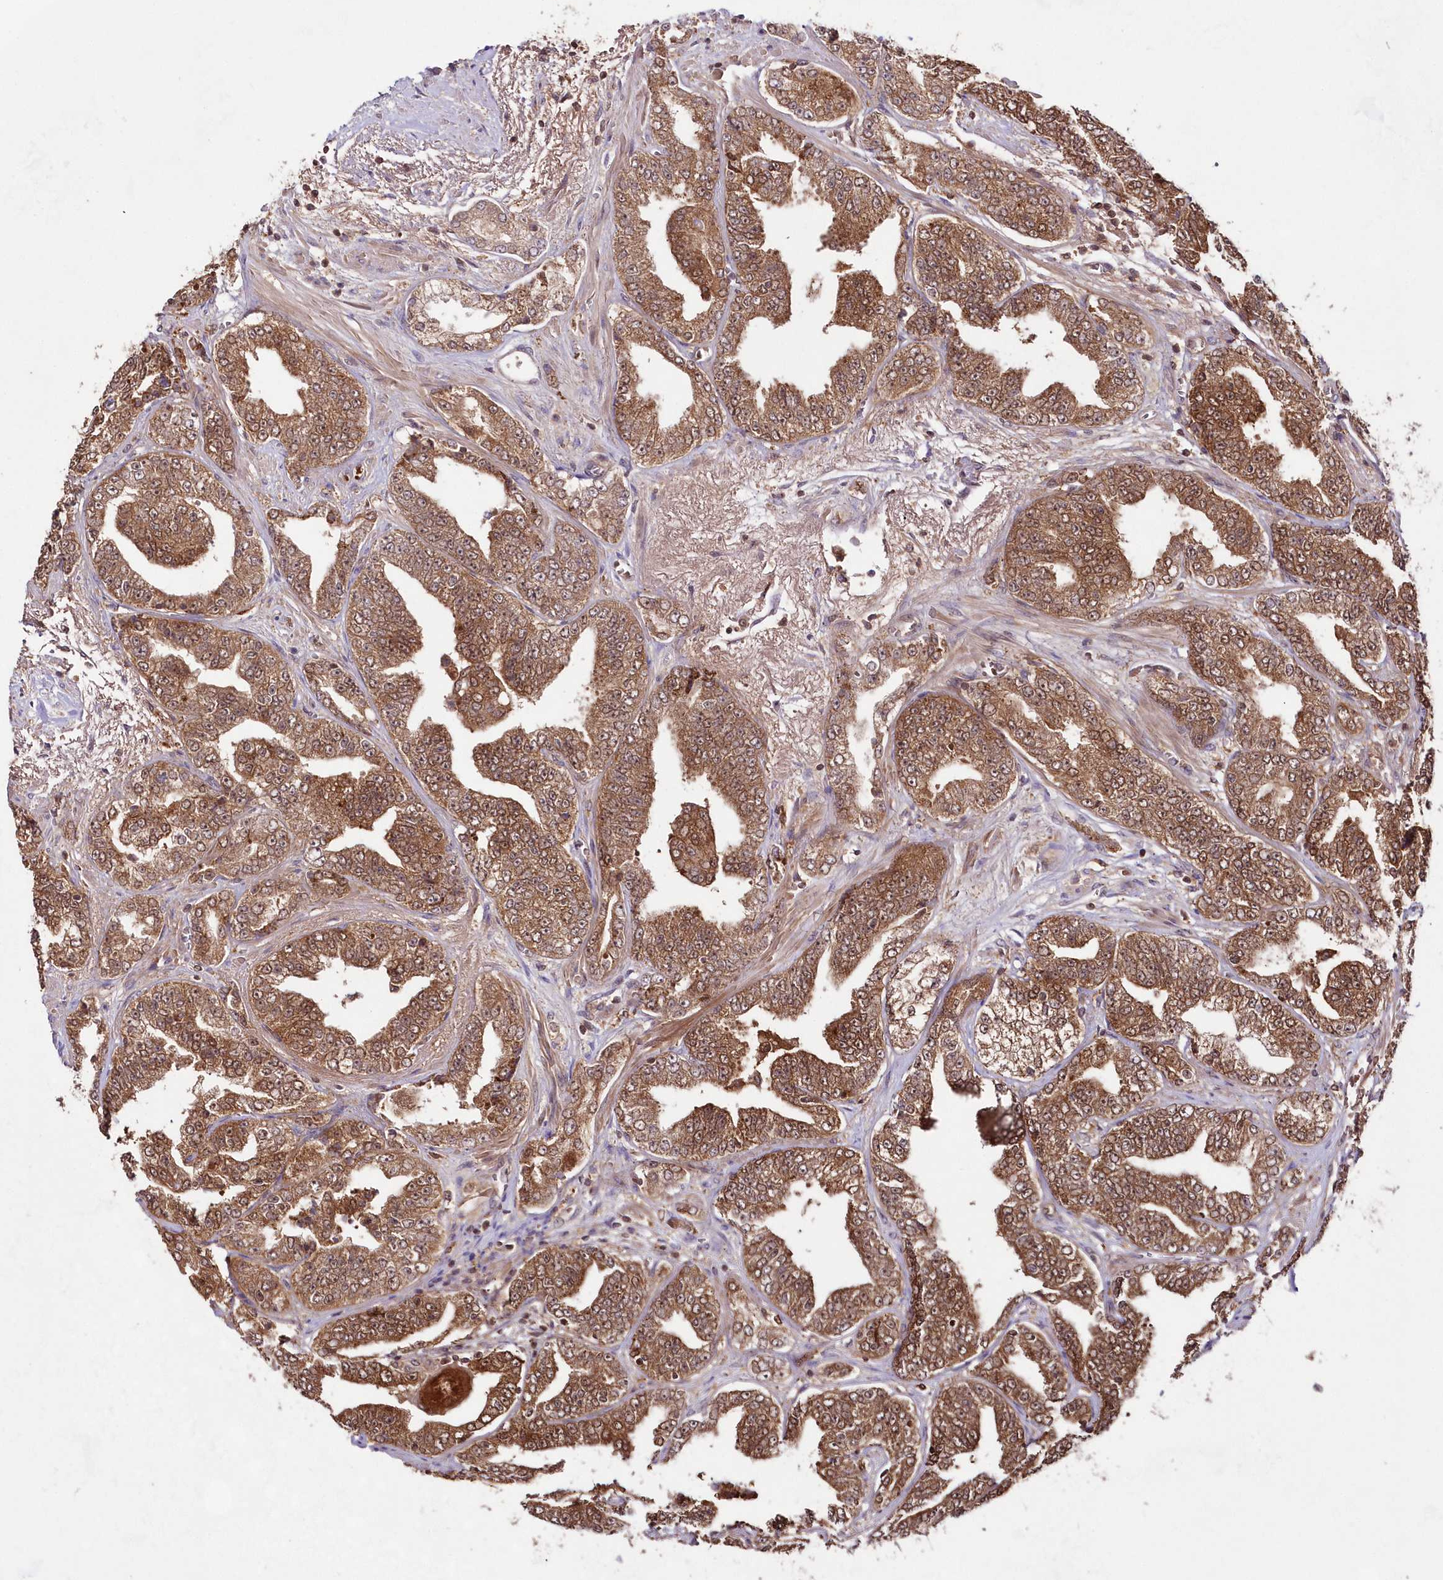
{"staining": {"intensity": "moderate", "quantity": ">75%", "location": "cytoplasmic/membranous,nuclear"}, "tissue": "prostate cancer", "cell_type": "Tumor cells", "image_type": "cancer", "snomed": [{"axis": "morphology", "description": "Adenocarcinoma, High grade"}, {"axis": "topography", "description": "Prostate"}], "caption": "Prostate cancer was stained to show a protein in brown. There is medium levels of moderate cytoplasmic/membranous and nuclear expression in approximately >75% of tumor cells.", "gene": "IMPA1", "patient": {"sex": "male", "age": 71}}